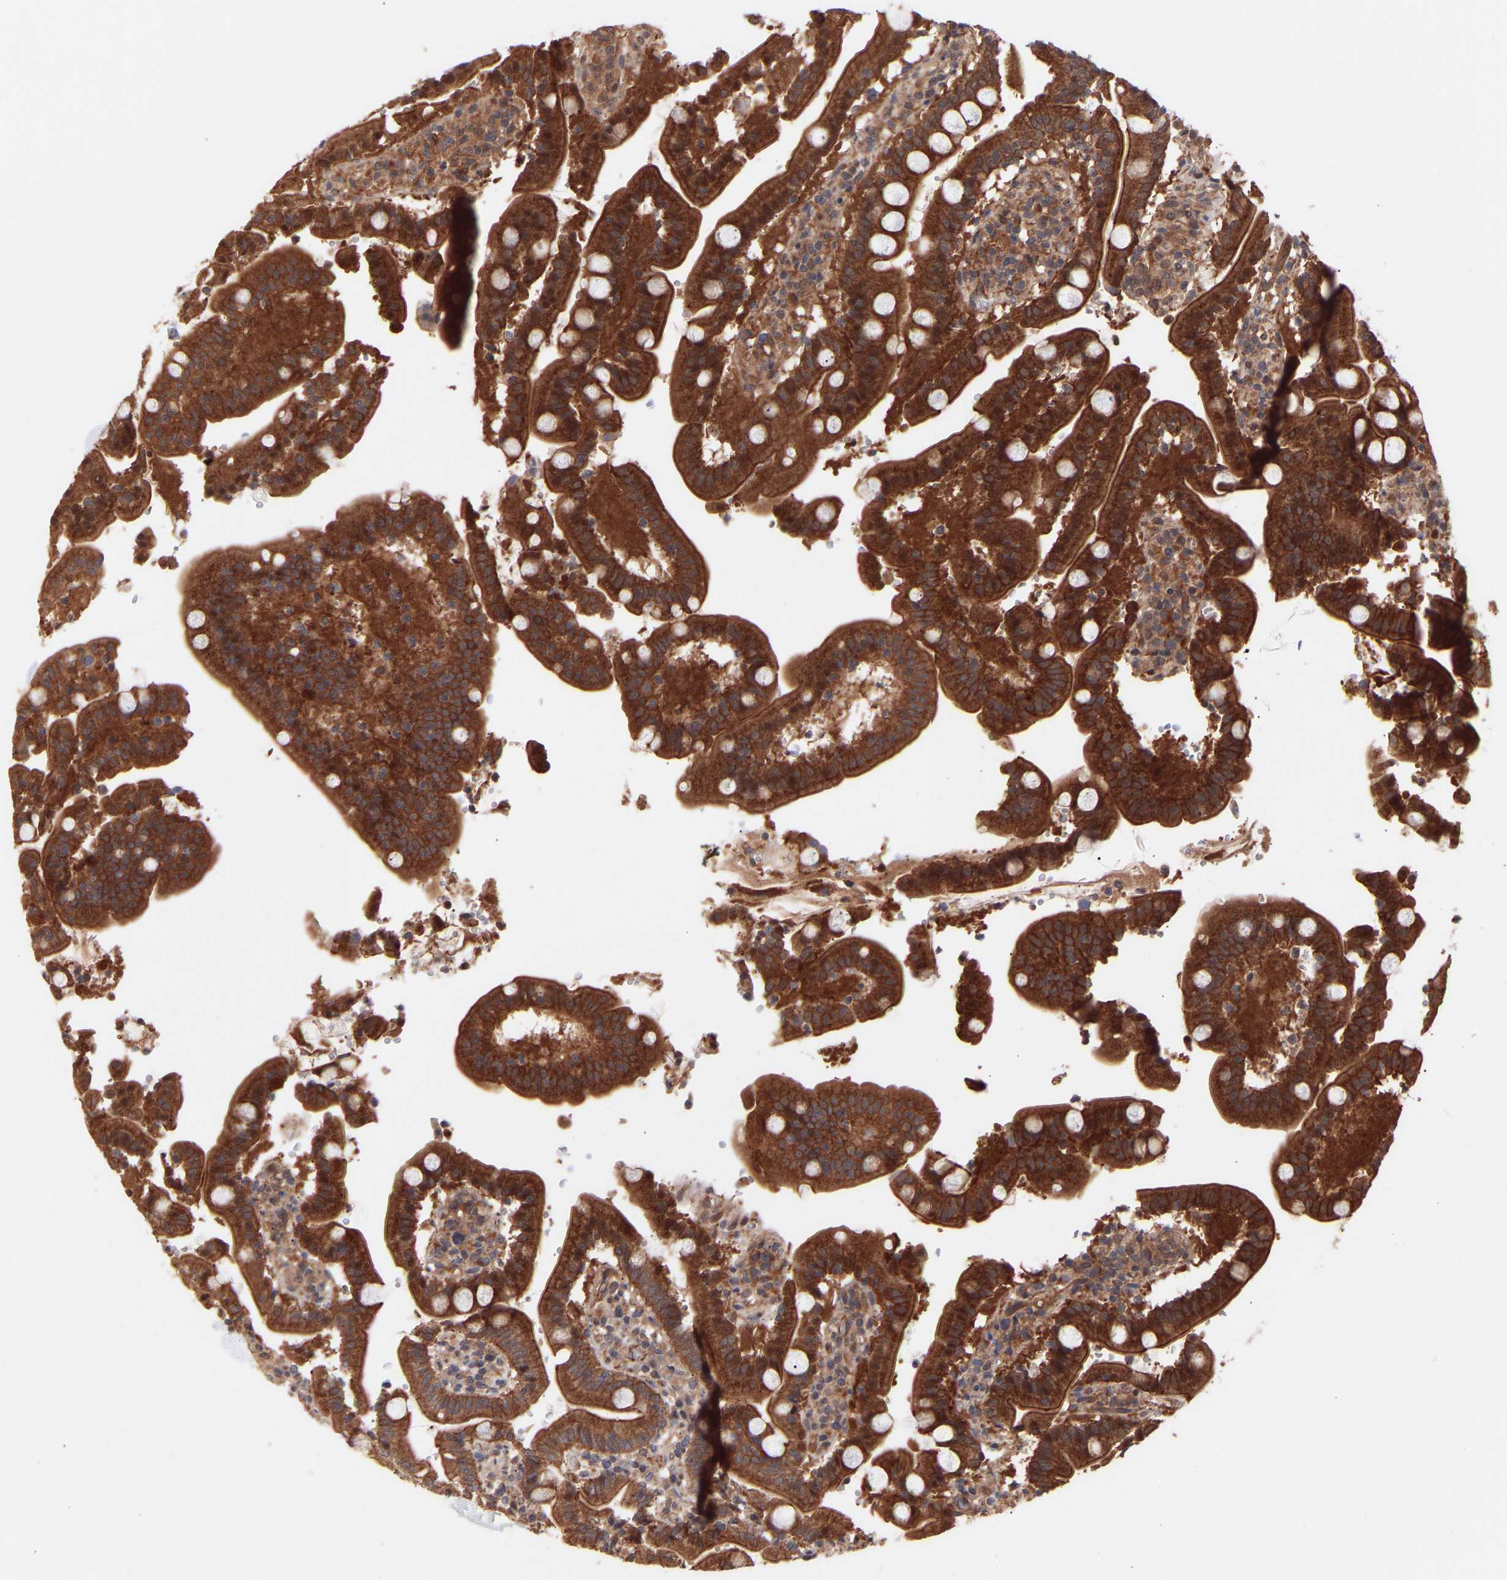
{"staining": {"intensity": "strong", "quantity": ">75%", "location": "cytoplasmic/membranous"}, "tissue": "duodenum", "cell_type": "Glandular cells", "image_type": "normal", "snomed": [{"axis": "morphology", "description": "Normal tissue, NOS"}, {"axis": "topography", "description": "Small intestine, NOS"}], "caption": "IHC (DAB (3,3'-diaminobenzidine)) staining of normal duodenum displays strong cytoplasmic/membranous protein positivity in about >75% of glandular cells.", "gene": "PDLIM5", "patient": {"sex": "female", "age": 71}}